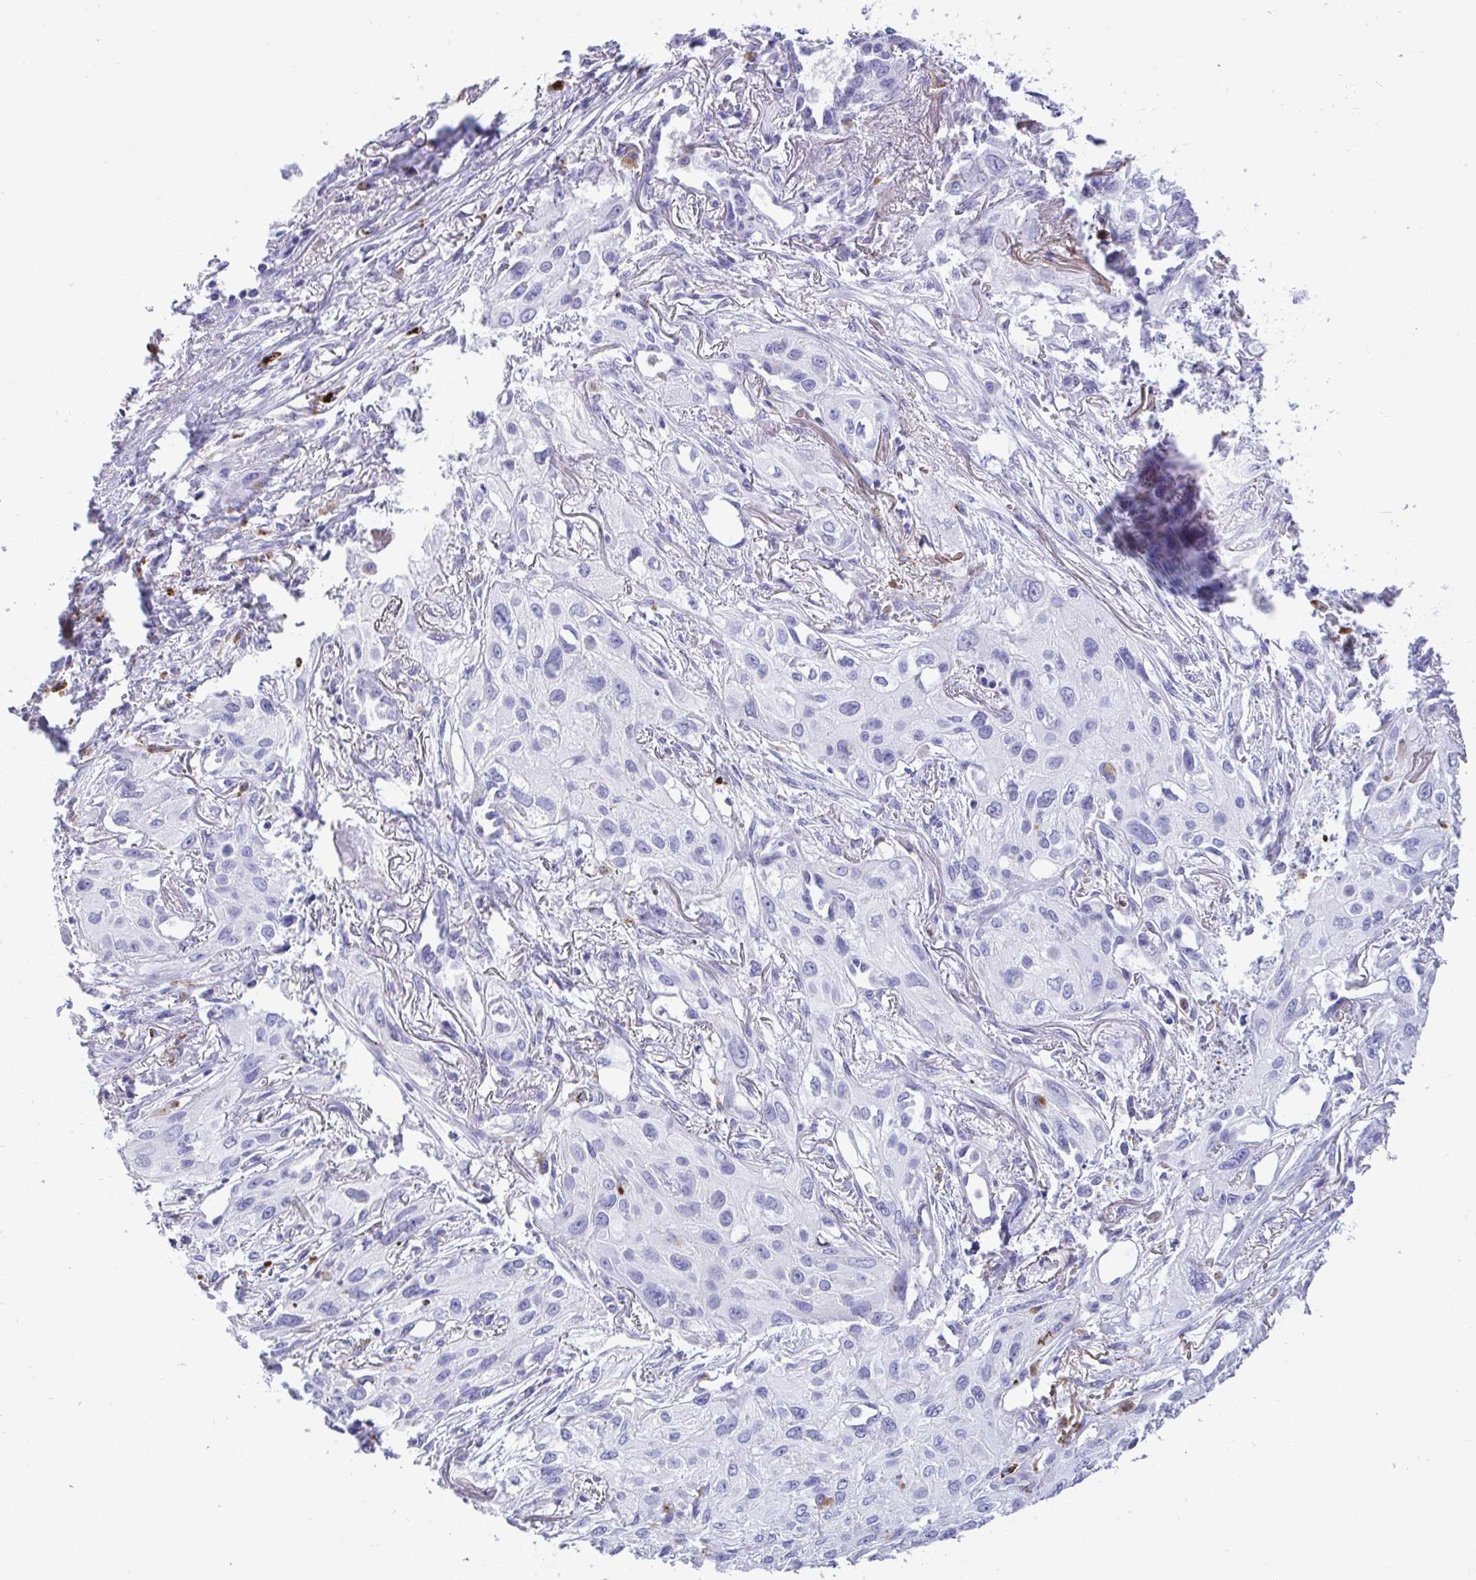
{"staining": {"intensity": "negative", "quantity": "none", "location": "none"}, "tissue": "lung cancer", "cell_type": "Tumor cells", "image_type": "cancer", "snomed": [{"axis": "morphology", "description": "Squamous cell carcinoma, NOS"}, {"axis": "topography", "description": "Lung"}], "caption": "Tumor cells show no significant protein positivity in lung cancer (squamous cell carcinoma).", "gene": "CPVL", "patient": {"sex": "male", "age": 71}}